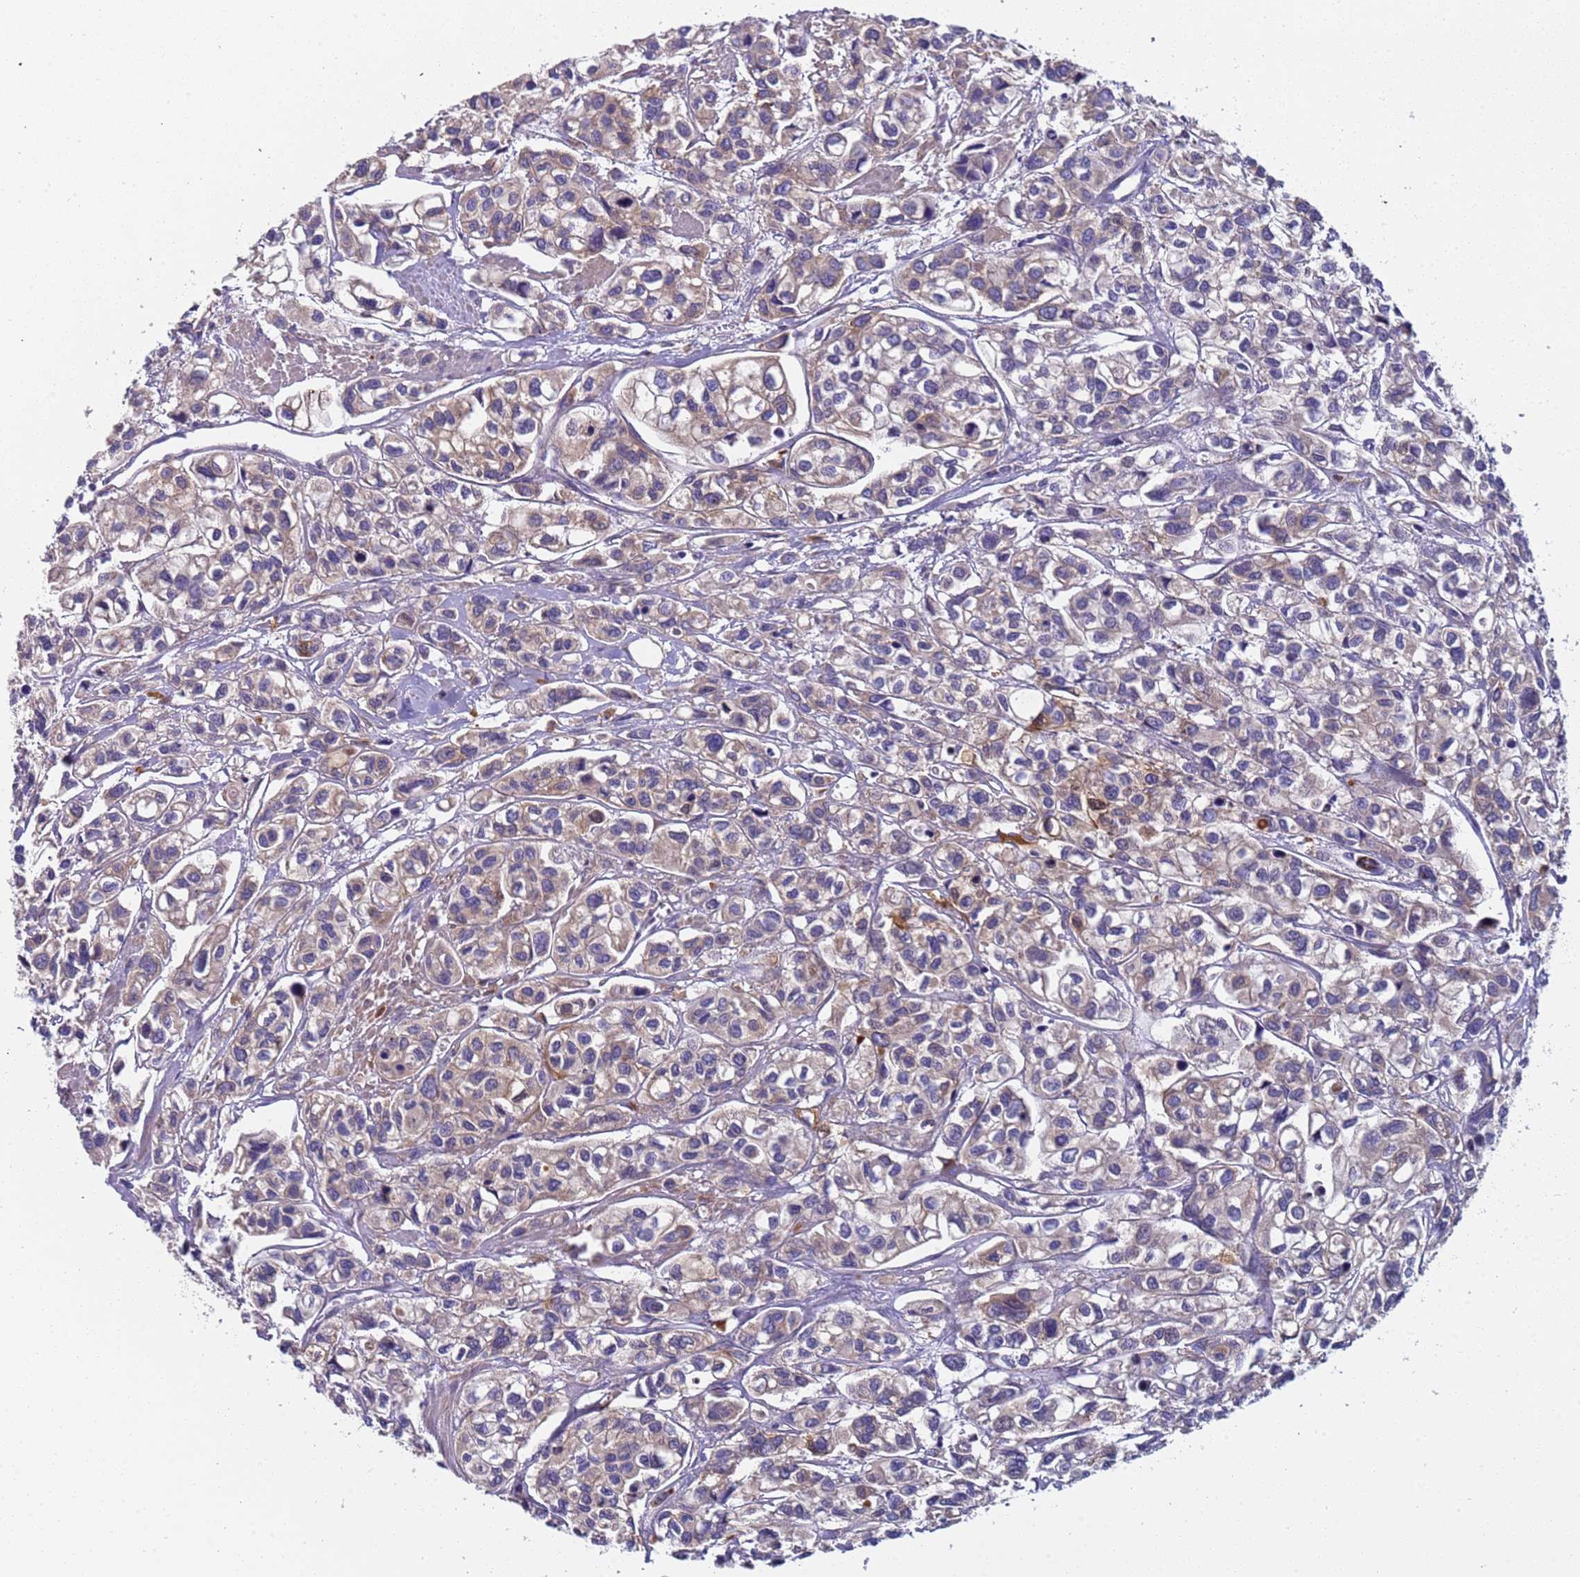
{"staining": {"intensity": "weak", "quantity": "25%-75%", "location": "cytoplasmic/membranous"}, "tissue": "urothelial cancer", "cell_type": "Tumor cells", "image_type": "cancer", "snomed": [{"axis": "morphology", "description": "Urothelial carcinoma, High grade"}, {"axis": "topography", "description": "Urinary bladder"}], "caption": "Urothelial cancer stained for a protein exhibits weak cytoplasmic/membranous positivity in tumor cells.", "gene": "PAQR7", "patient": {"sex": "male", "age": 67}}